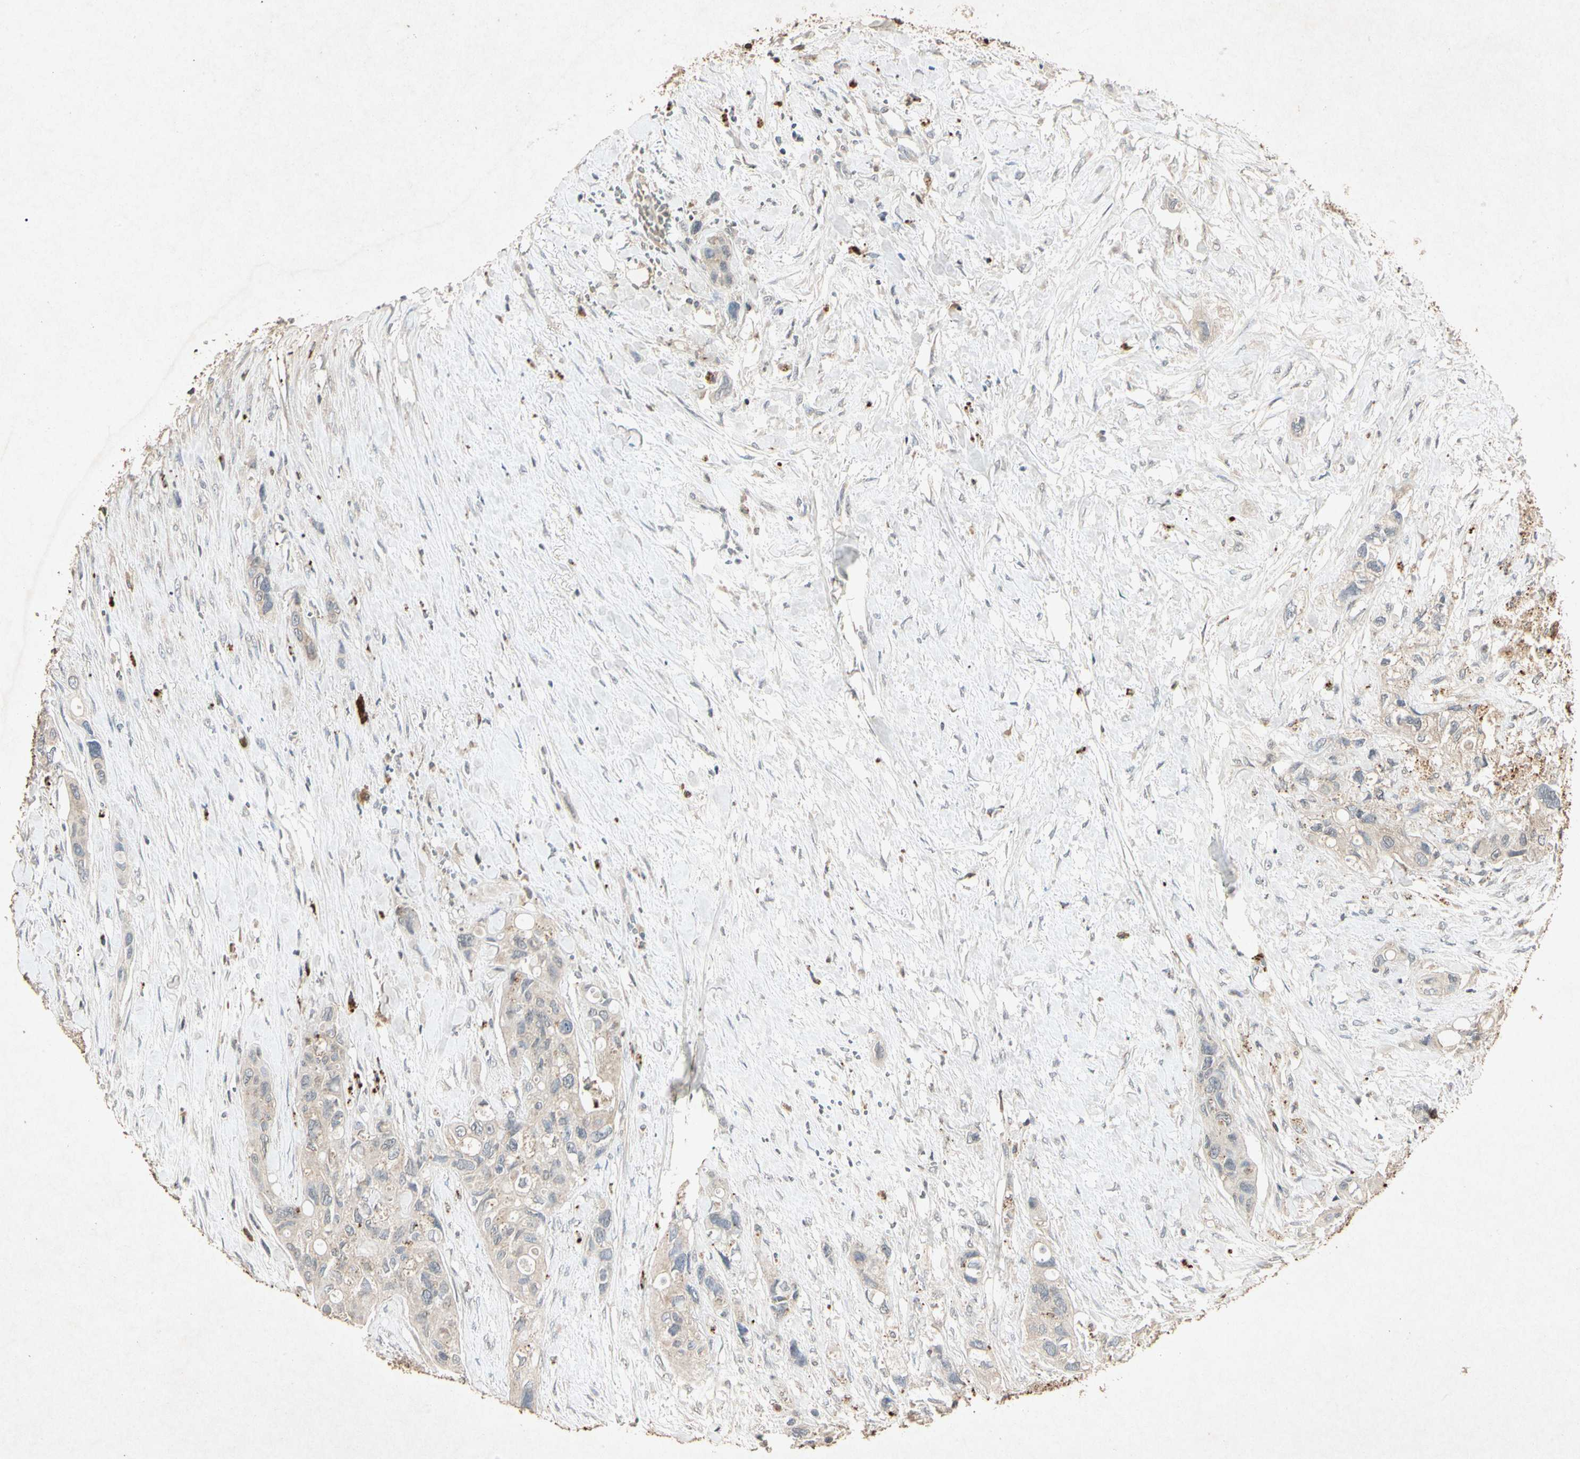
{"staining": {"intensity": "weak", "quantity": ">75%", "location": "cytoplasmic/membranous"}, "tissue": "colorectal cancer", "cell_type": "Tumor cells", "image_type": "cancer", "snomed": [{"axis": "morphology", "description": "Adenocarcinoma, NOS"}, {"axis": "topography", "description": "Colon"}], "caption": "Brown immunohistochemical staining in human adenocarcinoma (colorectal) displays weak cytoplasmic/membranous positivity in approximately >75% of tumor cells. (DAB IHC with brightfield microscopy, high magnification).", "gene": "MSRB1", "patient": {"sex": "female", "age": 57}}